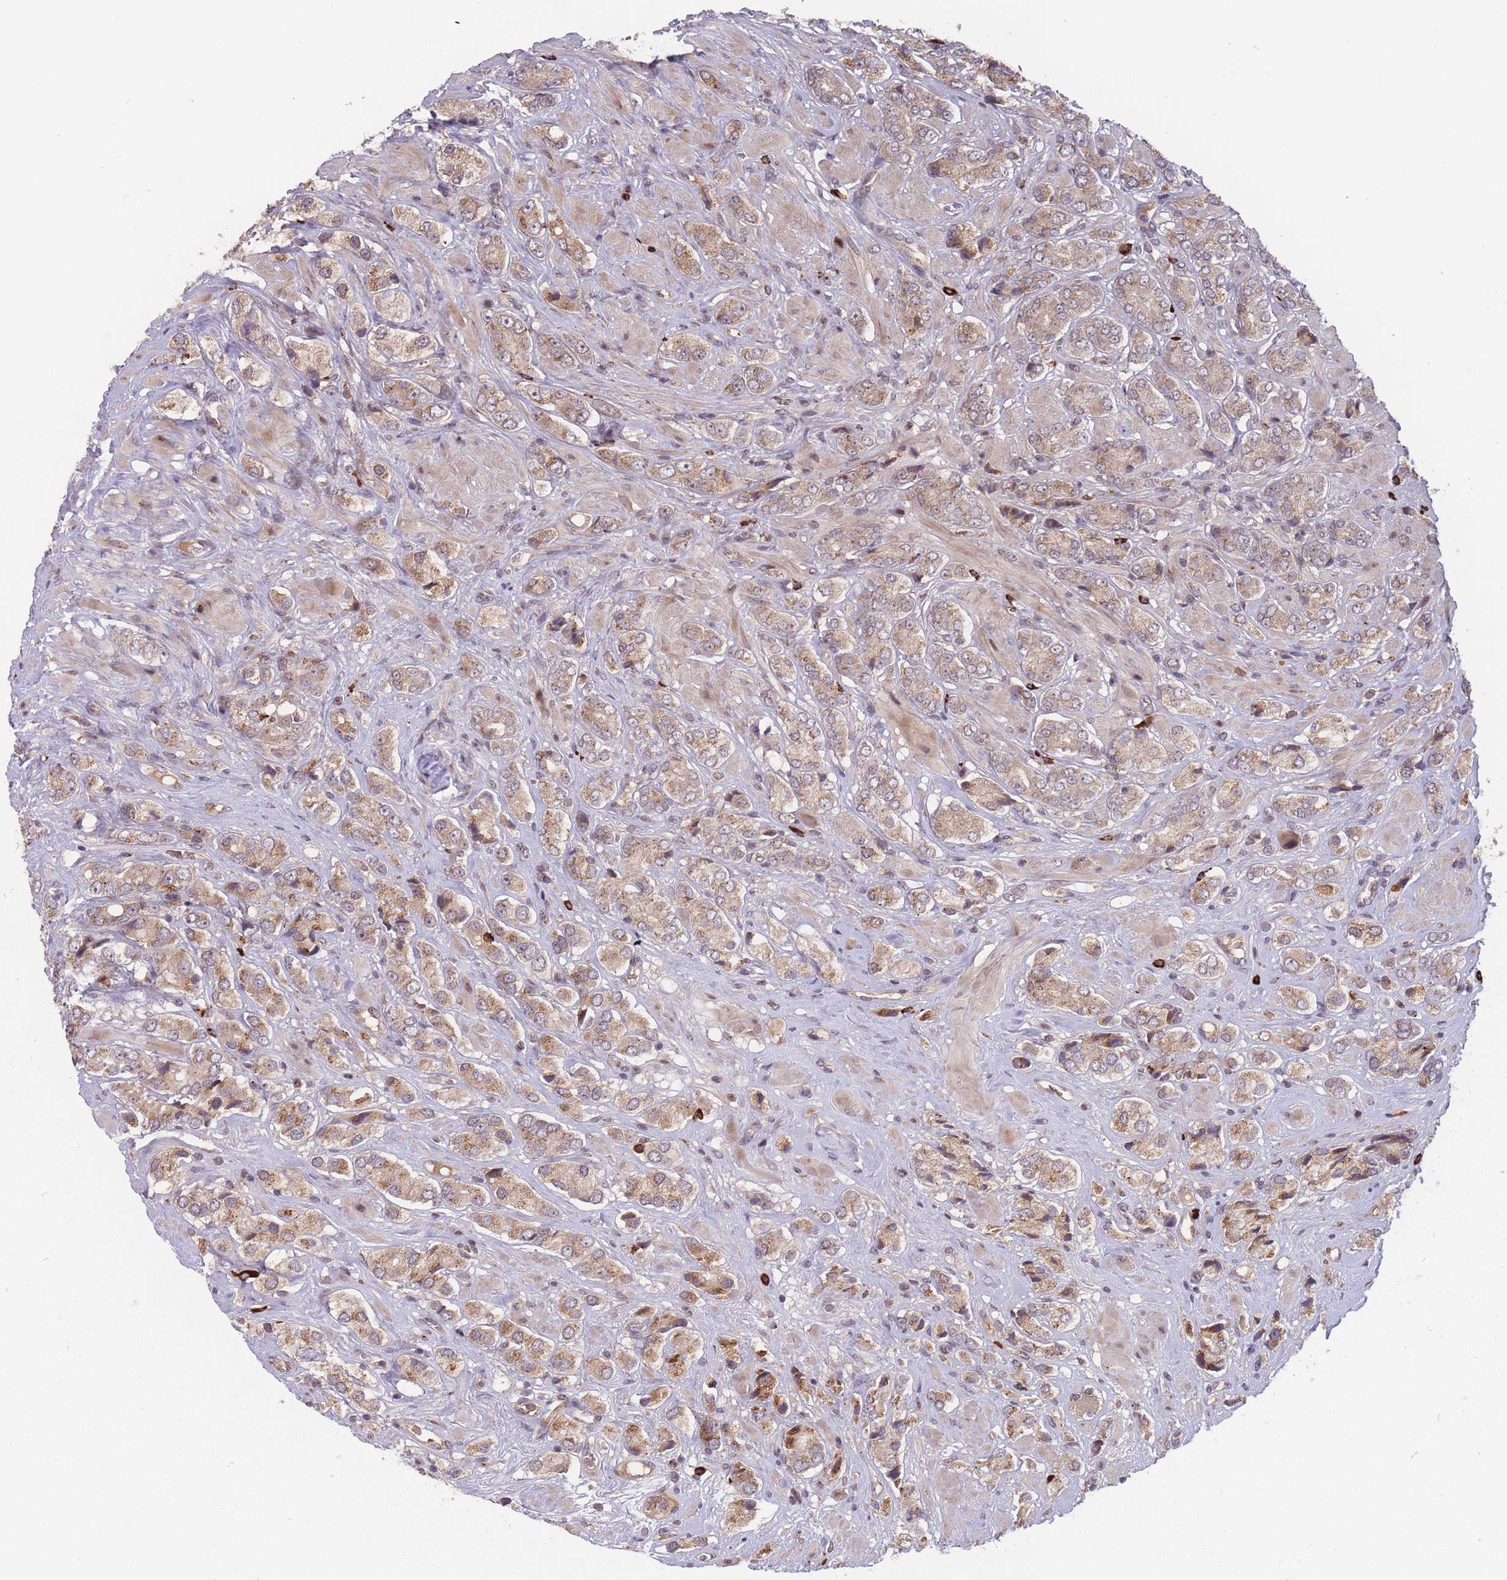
{"staining": {"intensity": "moderate", "quantity": "25%-75%", "location": "cytoplasmic/membranous"}, "tissue": "prostate cancer", "cell_type": "Tumor cells", "image_type": "cancer", "snomed": [{"axis": "morphology", "description": "Adenocarcinoma, High grade"}, {"axis": "topography", "description": "Prostate and seminal vesicle, NOS"}], "caption": "Human prostate adenocarcinoma (high-grade) stained with a brown dye displays moderate cytoplasmic/membranous positive staining in about 25%-75% of tumor cells.", "gene": "SECTM1", "patient": {"sex": "male", "age": 64}}